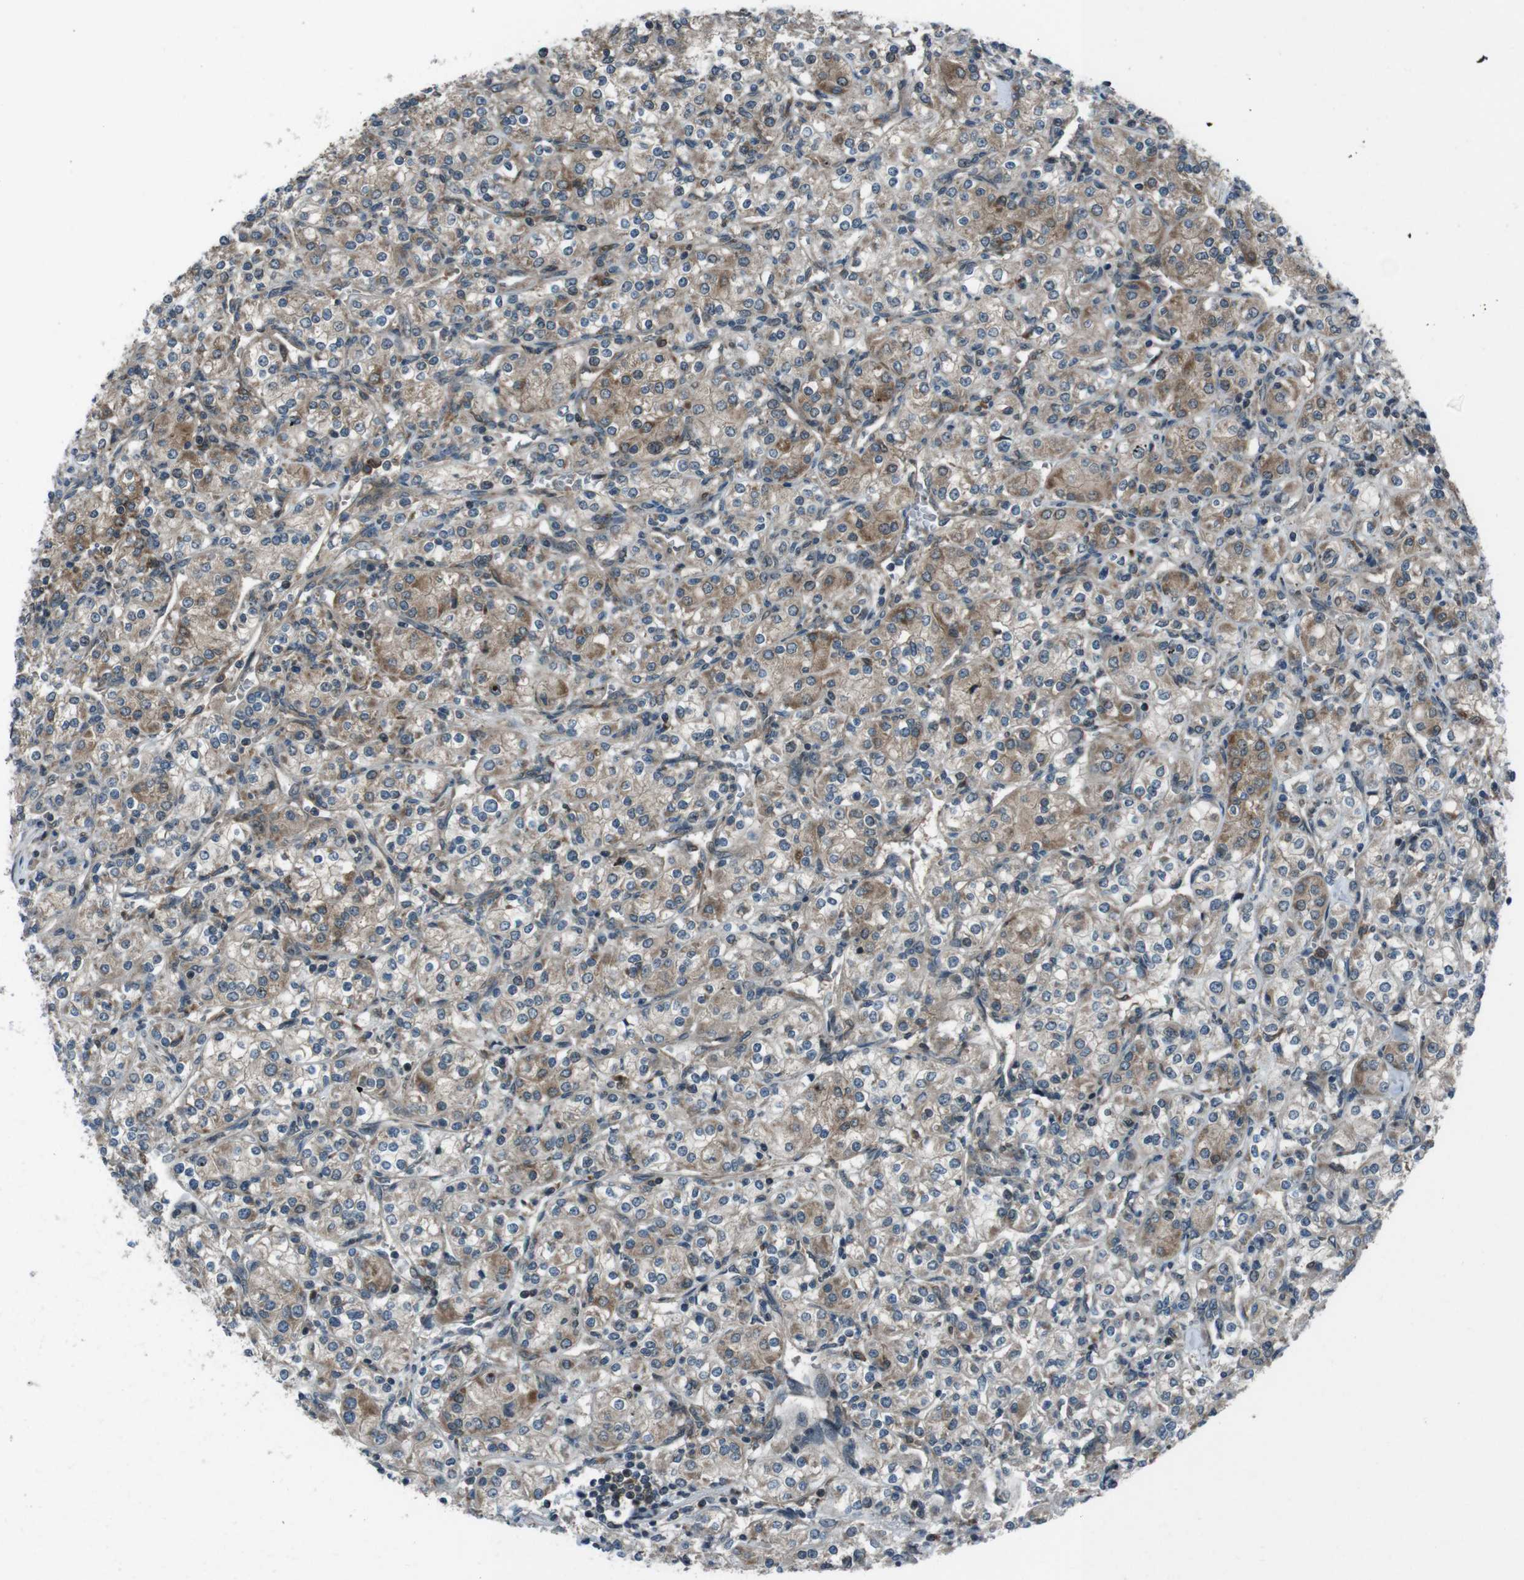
{"staining": {"intensity": "weak", "quantity": "25%-75%", "location": "cytoplasmic/membranous"}, "tissue": "renal cancer", "cell_type": "Tumor cells", "image_type": "cancer", "snomed": [{"axis": "morphology", "description": "Adenocarcinoma, NOS"}, {"axis": "topography", "description": "Kidney"}], "caption": "IHC micrograph of human renal cancer (adenocarcinoma) stained for a protein (brown), which reveals low levels of weak cytoplasmic/membranous positivity in approximately 25%-75% of tumor cells.", "gene": "SLC27A4", "patient": {"sex": "male", "age": 77}}